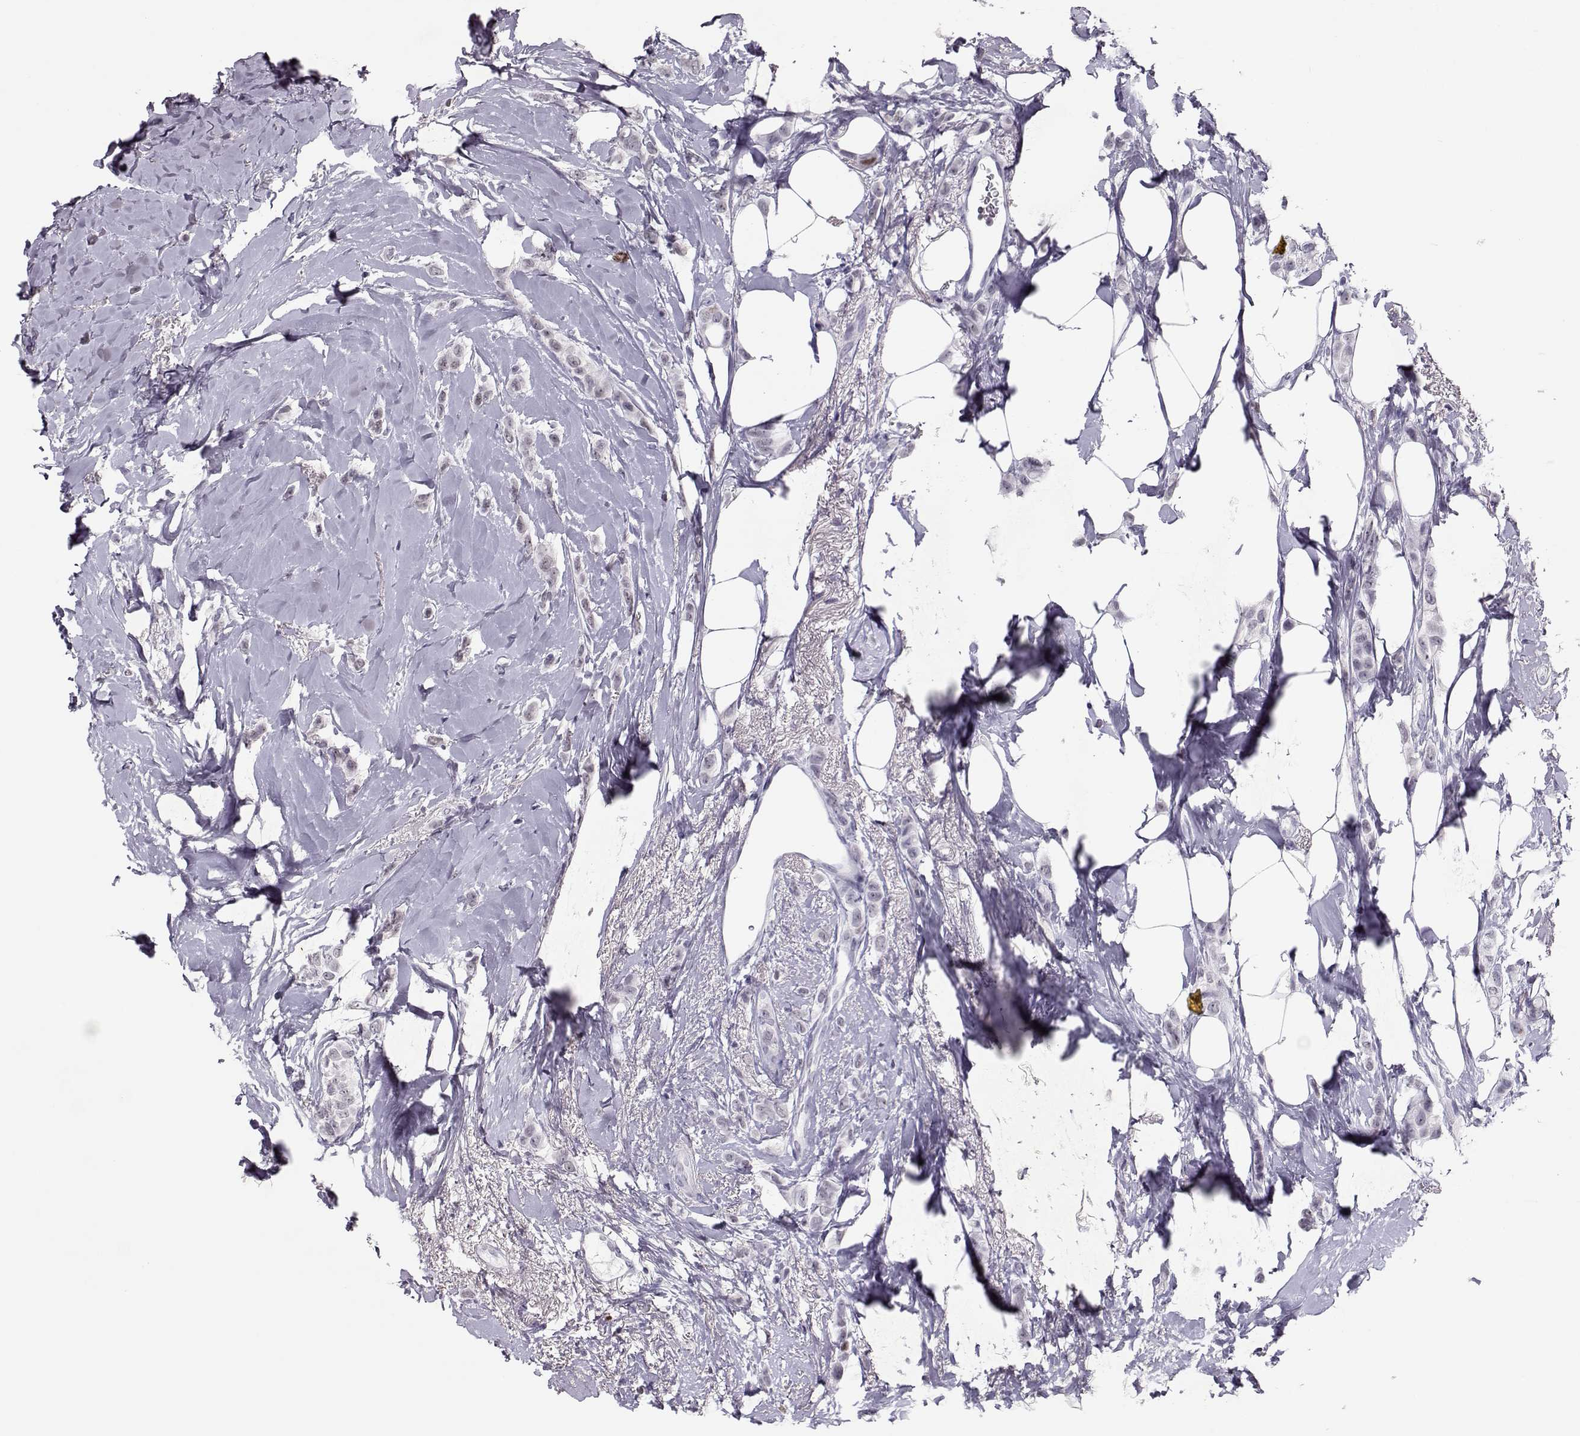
{"staining": {"intensity": "negative", "quantity": "none", "location": "none"}, "tissue": "breast cancer", "cell_type": "Tumor cells", "image_type": "cancer", "snomed": [{"axis": "morphology", "description": "Lobular carcinoma"}, {"axis": "topography", "description": "Breast"}], "caption": "Protein analysis of breast cancer (lobular carcinoma) displays no significant positivity in tumor cells. The staining was performed using DAB (3,3'-diaminobenzidine) to visualize the protein expression in brown, while the nuclei were stained in blue with hematoxylin (Magnification: 20x).", "gene": "SGO1", "patient": {"sex": "female", "age": 66}}